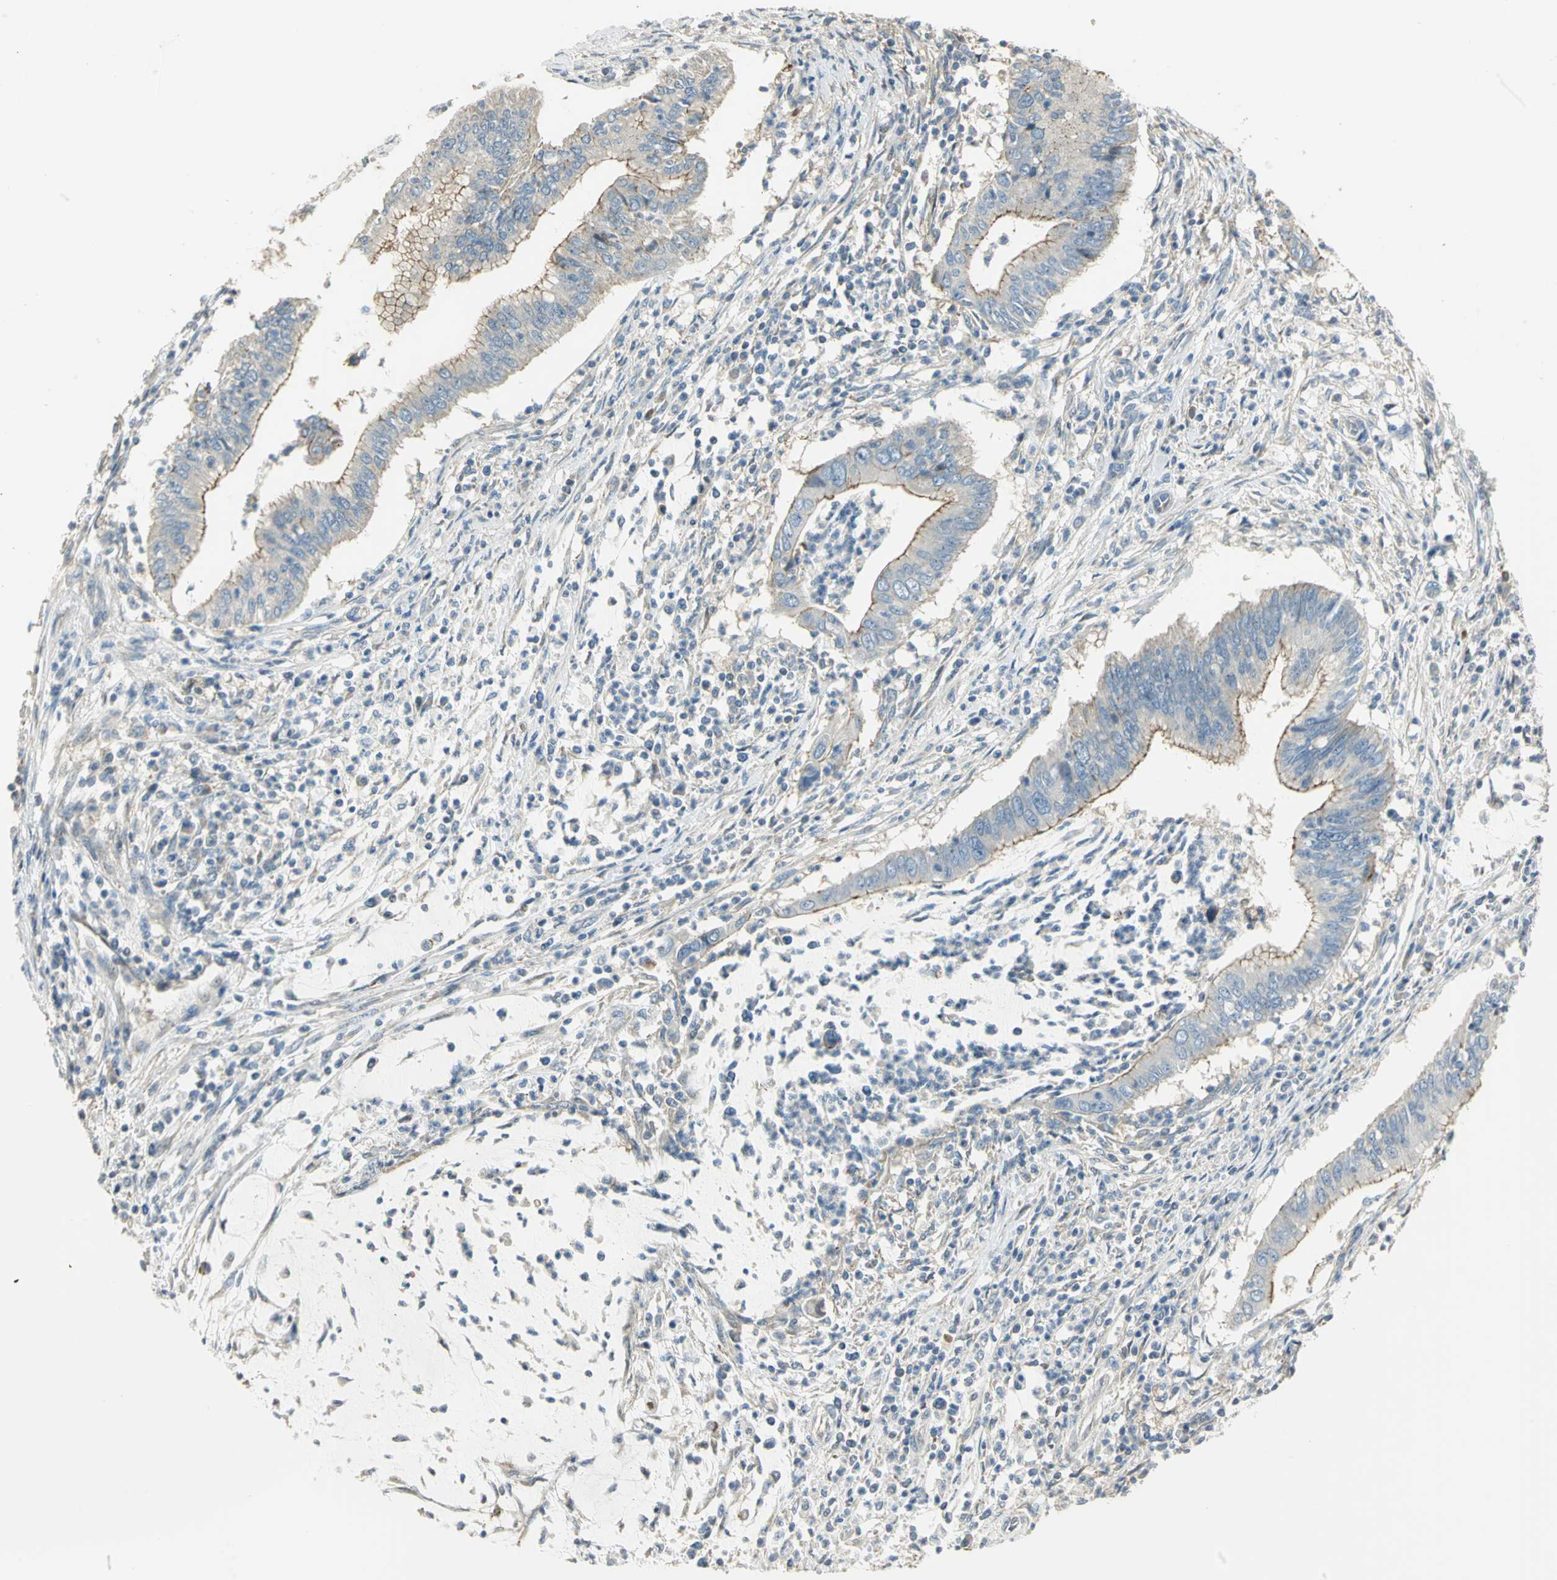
{"staining": {"intensity": "moderate", "quantity": ">75%", "location": "cytoplasmic/membranous"}, "tissue": "cervical cancer", "cell_type": "Tumor cells", "image_type": "cancer", "snomed": [{"axis": "morphology", "description": "Adenocarcinoma, NOS"}, {"axis": "topography", "description": "Cervix"}], "caption": "Approximately >75% of tumor cells in cervical adenocarcinoma reveal moderate cytoplasmic/membranous protein staining as visualized by brown immunohistochemical staining.", "gene": "ANK1", "patient": {"sex": "female", "age": 36}}